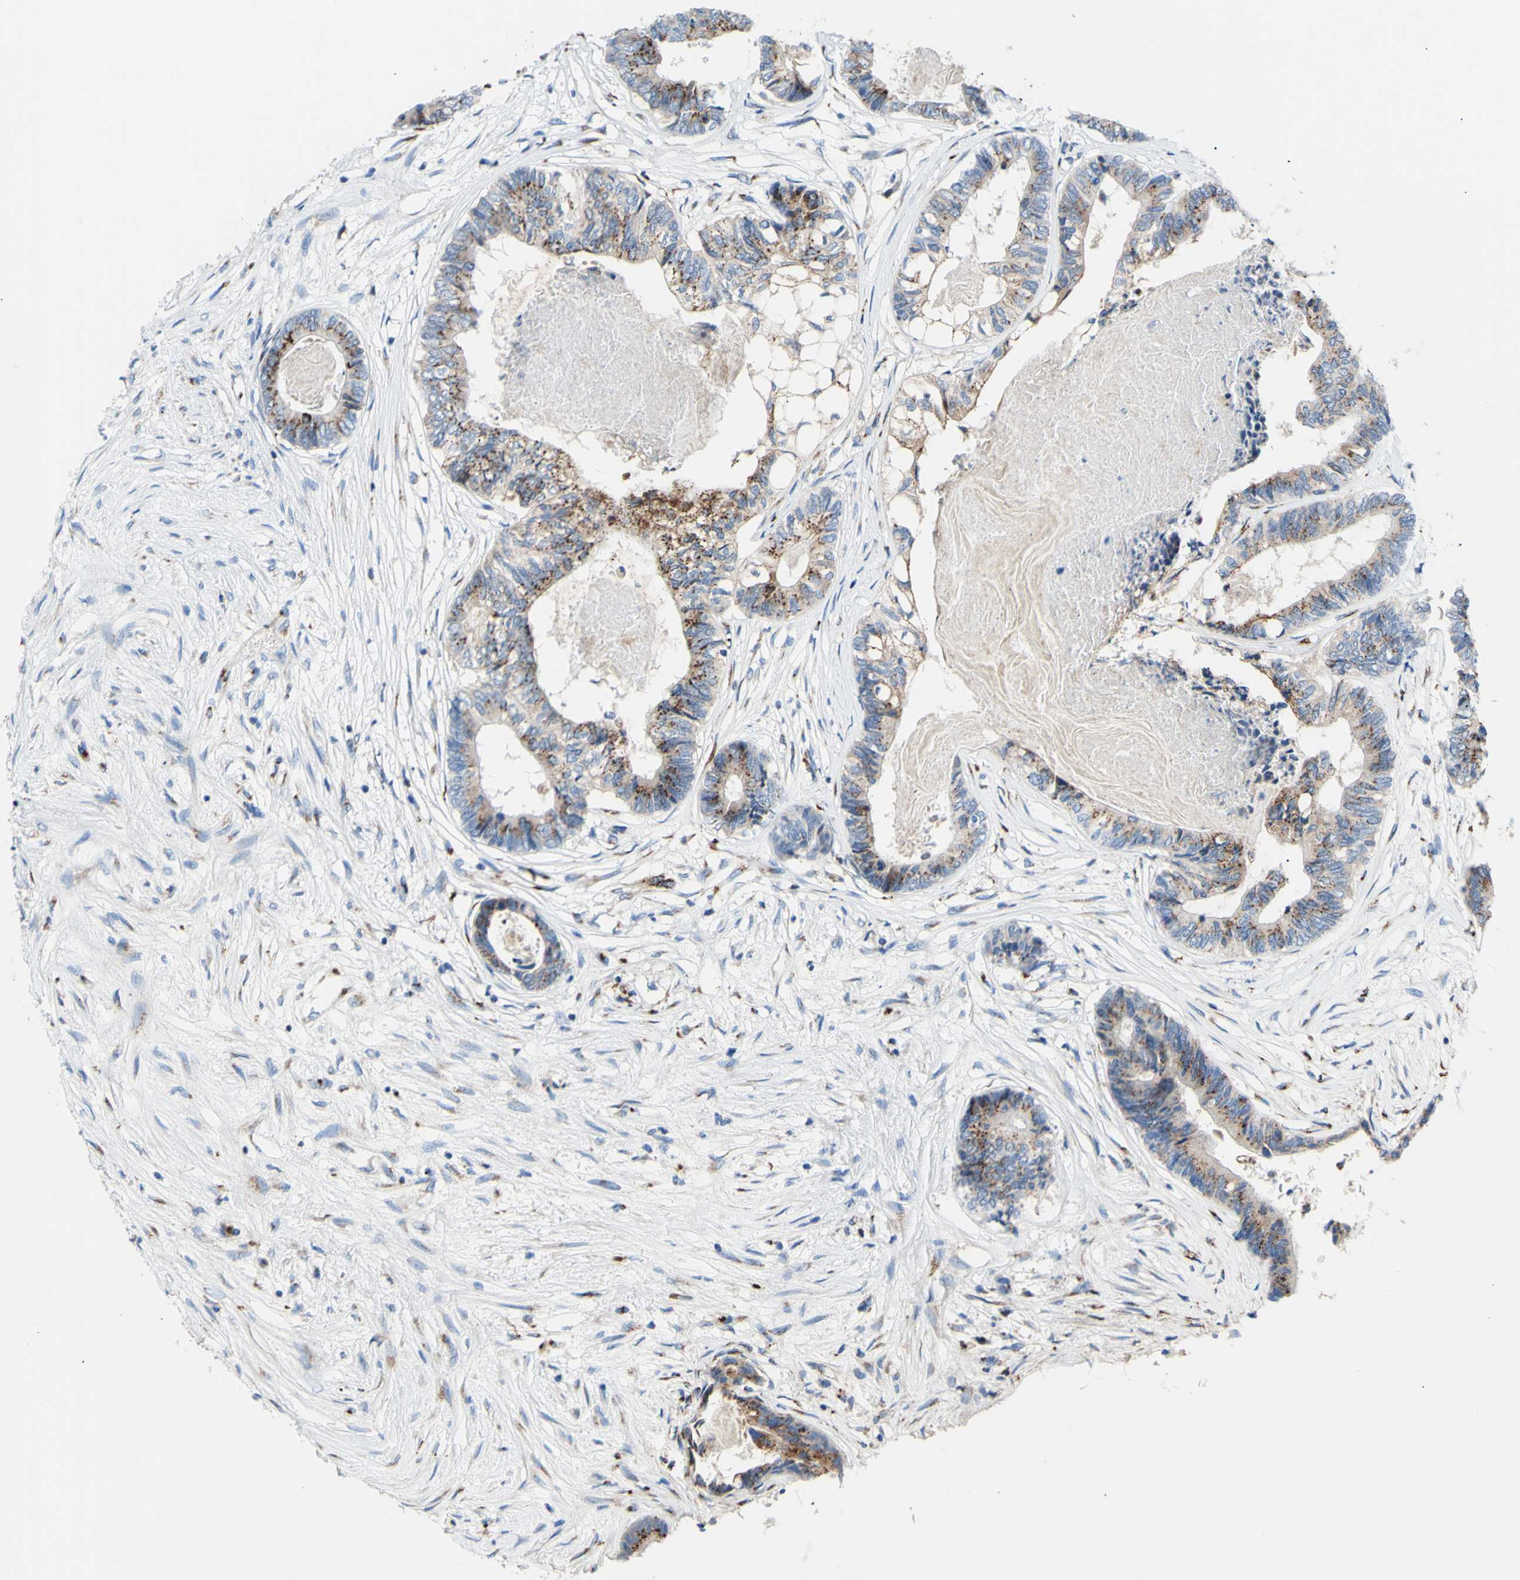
{"staining": {"intensity": "moderate", "quantity": "25%-75%", "location": "cytoplasmic/membranous"}, "tissue": "colorectal cancer", "cell_type": "Tumor cells", "image_type": "cancer", "snomed": [{"axis": "morphology", "description": "Adenocarcinoma, NOS"}, {"axis": "topography", "description": "Rectum"}], "caption": "Tumor cells reveal medium levels of moderate cytoplasmic/membranous staining in approximately 25%-75% of cells in adenocarcinoma (colorectal).", "gene": "GALNT2", "patient": {"sex": "male", "age": 63}}